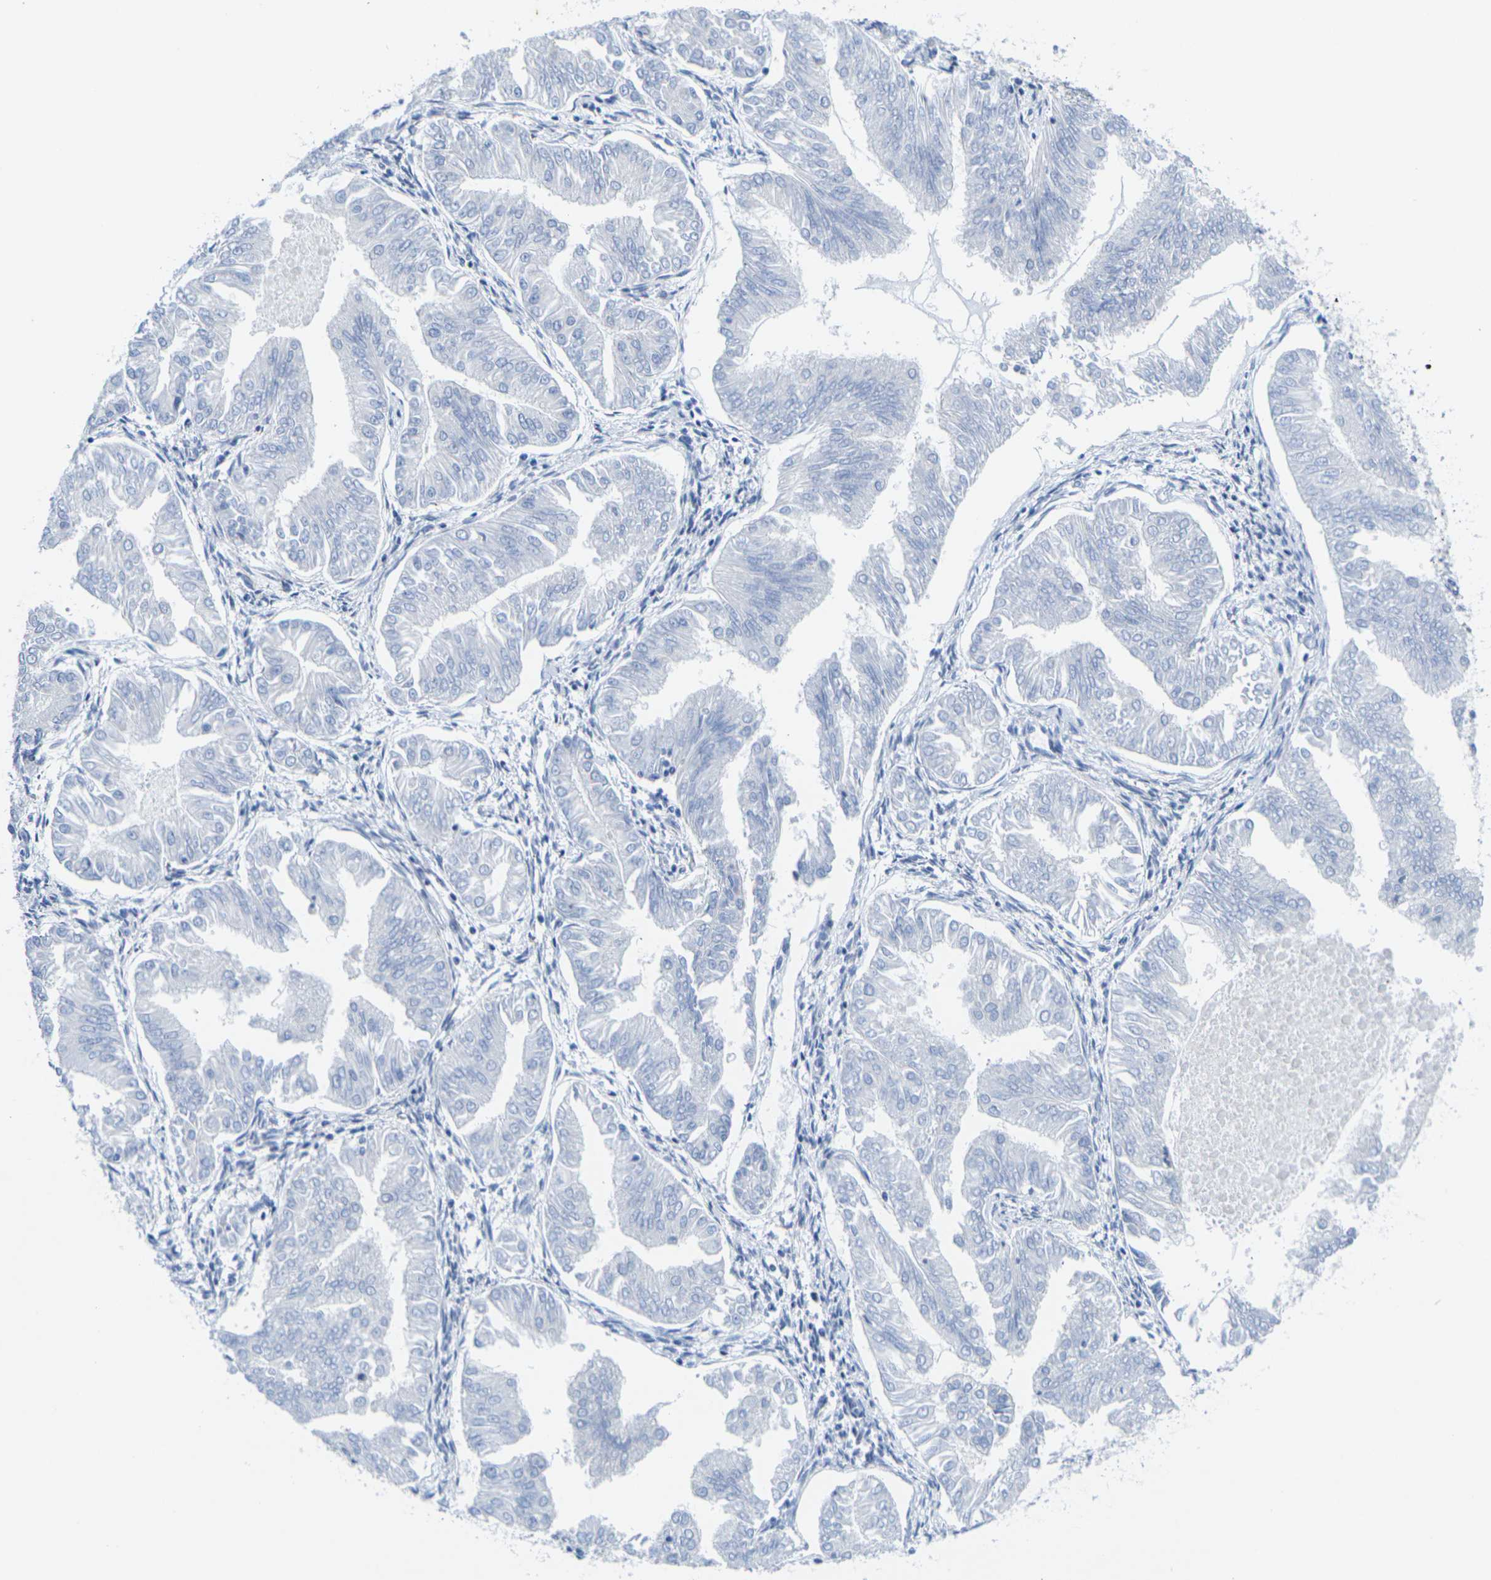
{"staining": {"intensity": "negative", "quantity": "none", "location": "none"}, "tissue": "endometrial cancer", "cell_type": "Tumor cells", "image_type": "cancer", "snomed": [{"axis": "morphology", "description": "Adenocarcinoma, NOS"}, {"axis": "topography", "description": "Endometrium"}], "caption": "Immunohistochemistry of endometrial cancer exhibits no staining in tumor cells. (Stains: DAB immunohistochemistry with hematoxylin counter stain, Microscopy: brightfield microscopy at high magnification).", "gene": "CRK", "patient": {"sex": "female", "age": 53}}